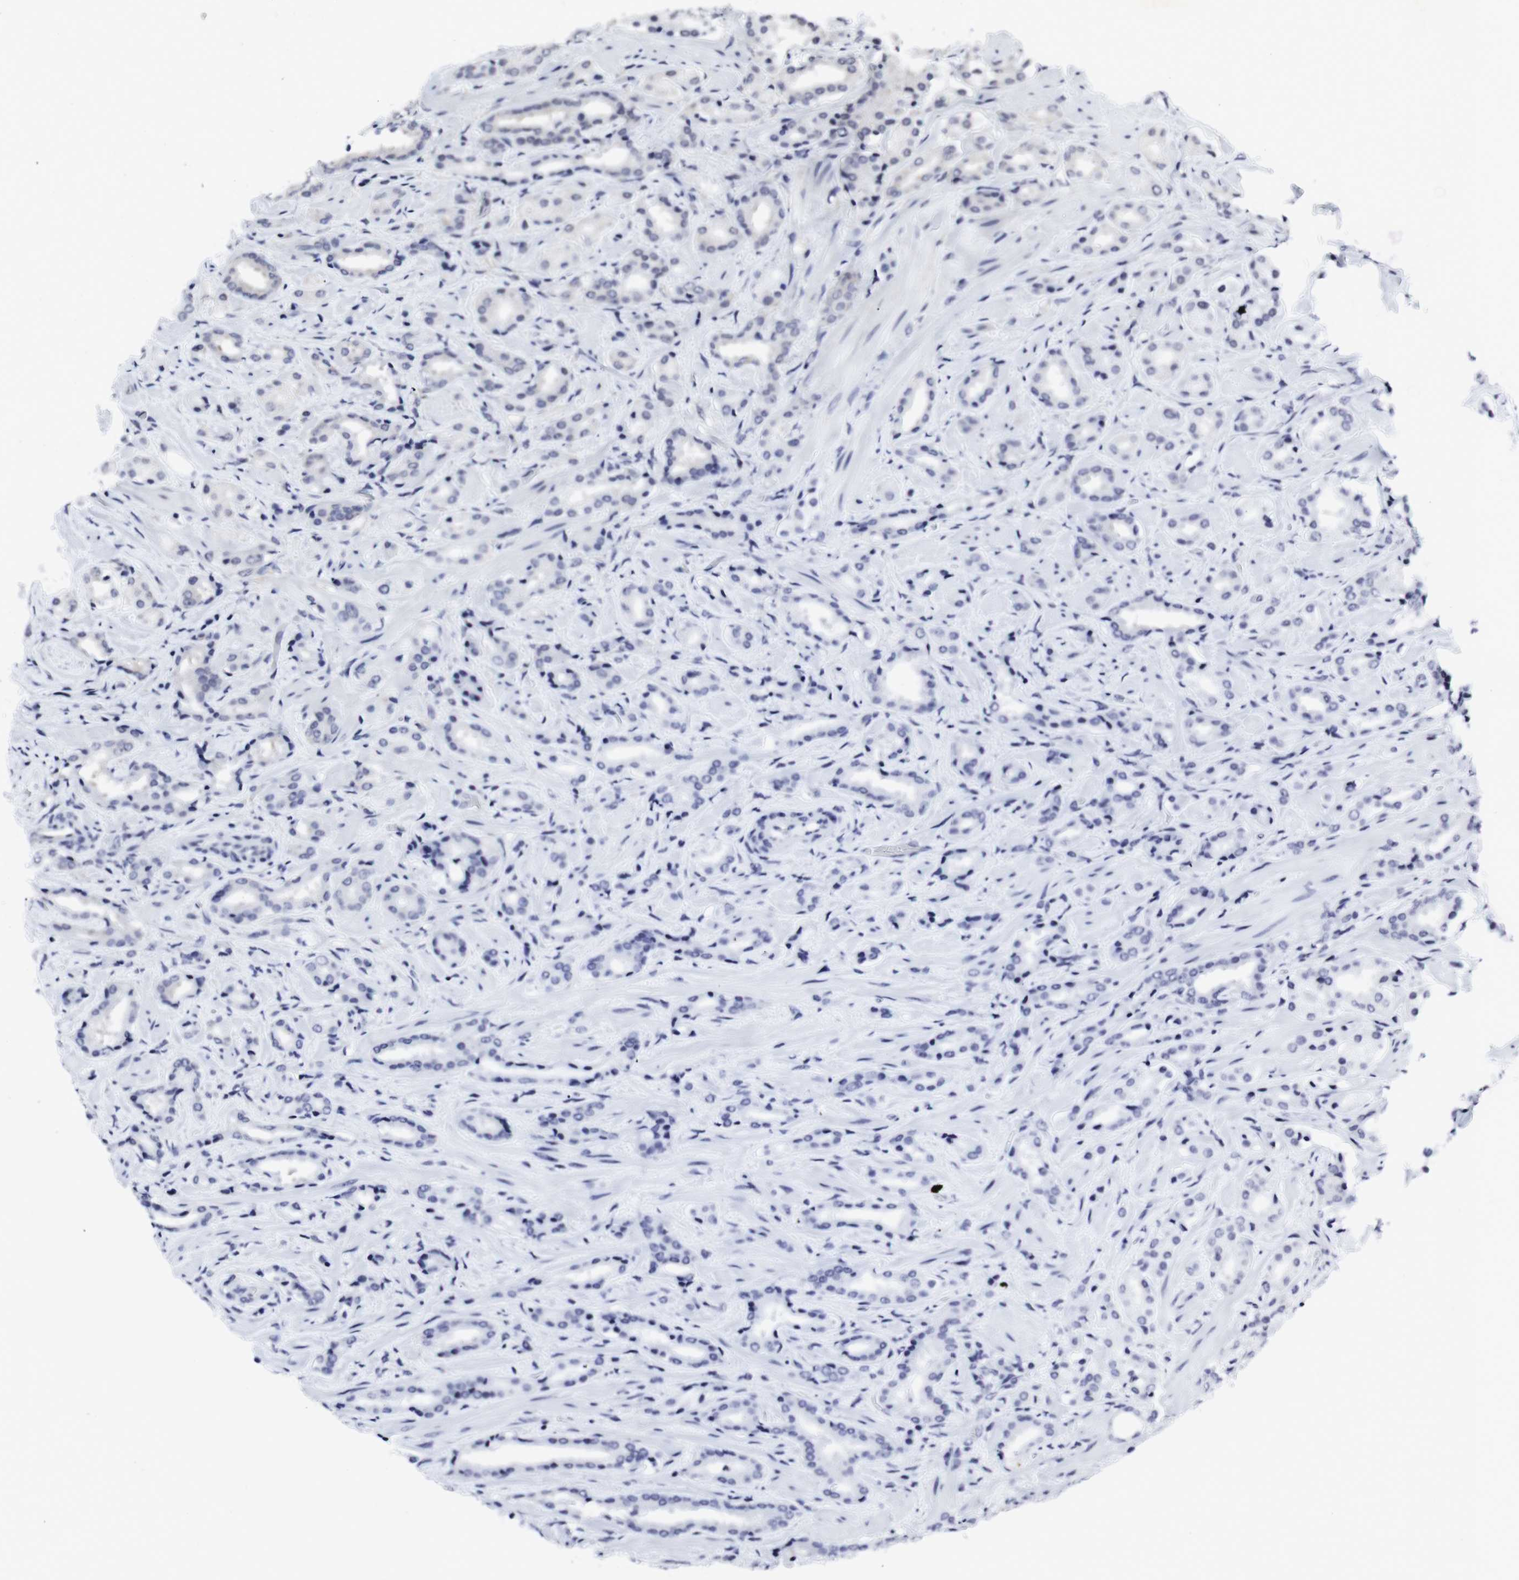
{"staining": {"intensity": "negative", "quantity": "none", "location": "none"}, "tissue": "prostate cancer", "cell_type": "Tumor cells", "image_type": "cancer", "snomed": [{"axis": "morphology", "description": "Adenocarcinoma, High grade"}, {"axis": "topography", "description": "Prostate"}], "caption": "High magnification brightfield microscopy of prostate high-grade adenocarcinoma stained with DAB (3,3'-diaminobenzidine) (brown) and counterstained with hematoxylin (blue): tumor cells show no significant expression.", "gene": "GEMIN2", "patient": {"sex": "male", "age": 64}}